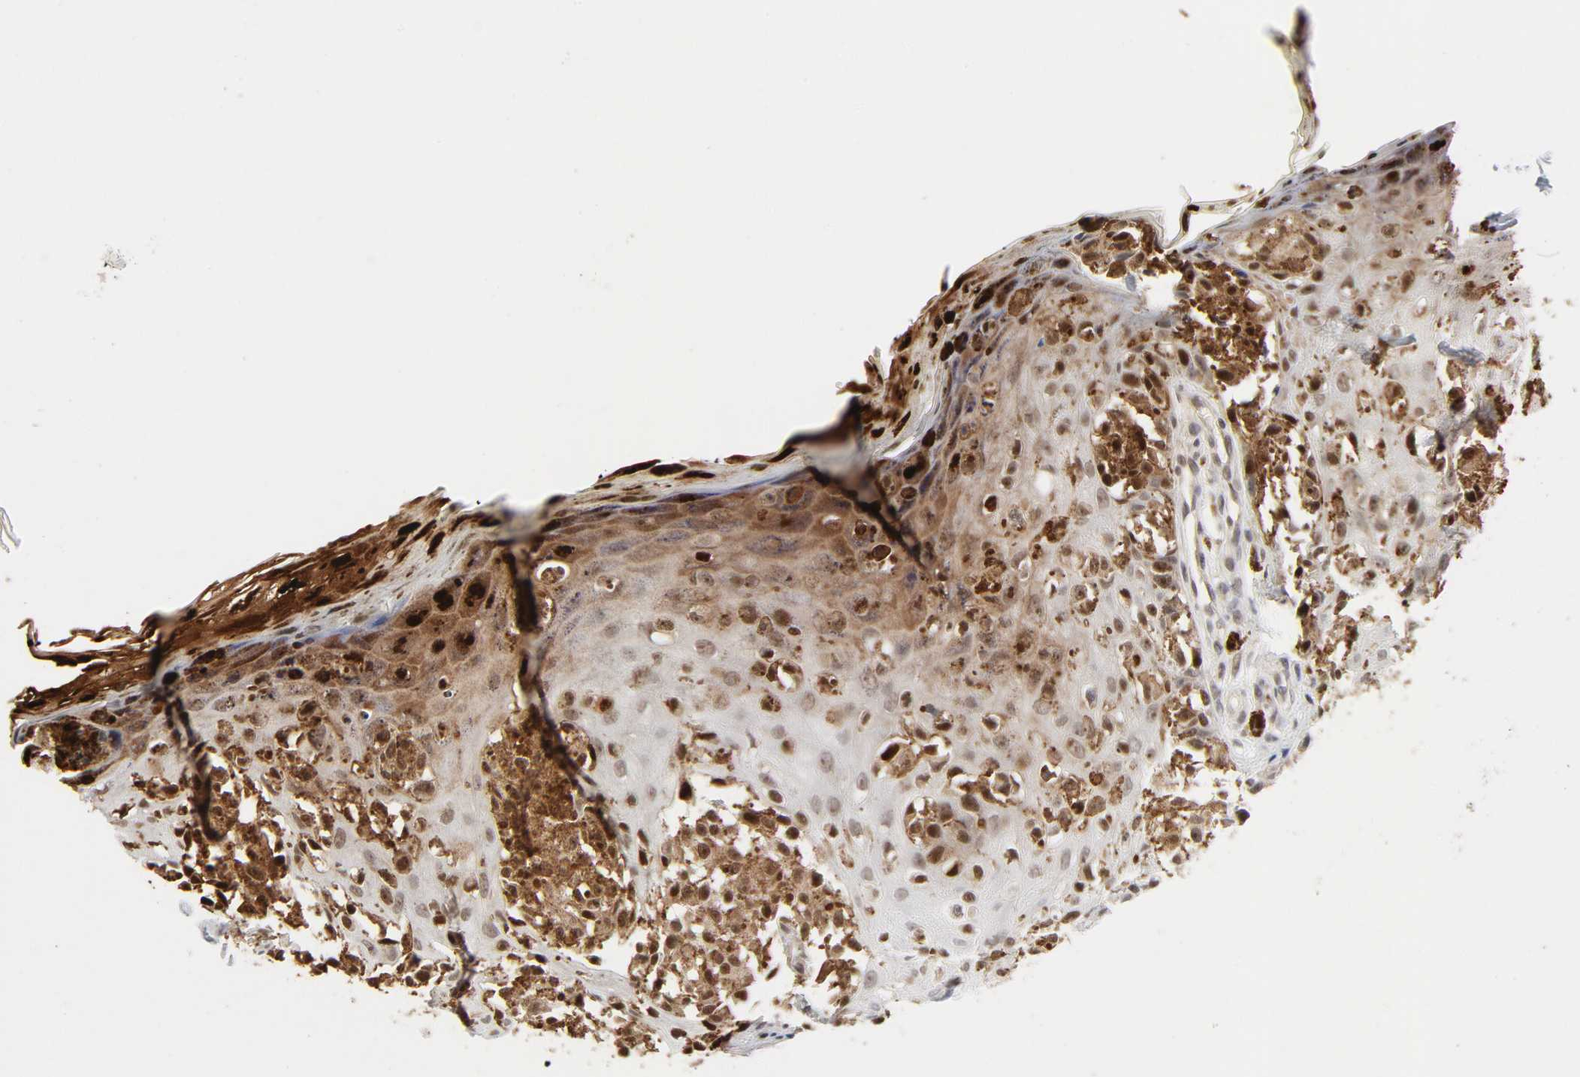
{"staining": {"intensity": "strong", "quantity": ">75%", "location": "cytoplasmic/membranous,nuclear"}, "tissue": "melanoma", "cell_type": "Tumor cells", "image_type": "cancer", "snomed": [{"axis": "morphology", "description": "Malignant melanoma, NOS"}, {"axis": "topography", "description": "Skin"}], "caption": "An image showing strong cytoplasmic/membranous and nuclear staining in about >75% of tumor cells in melanoma, as visualized by brown immunohistochemical staining.", "gene": "ZKSCAN8", "patient": {"sex": "female", "age": 38}}